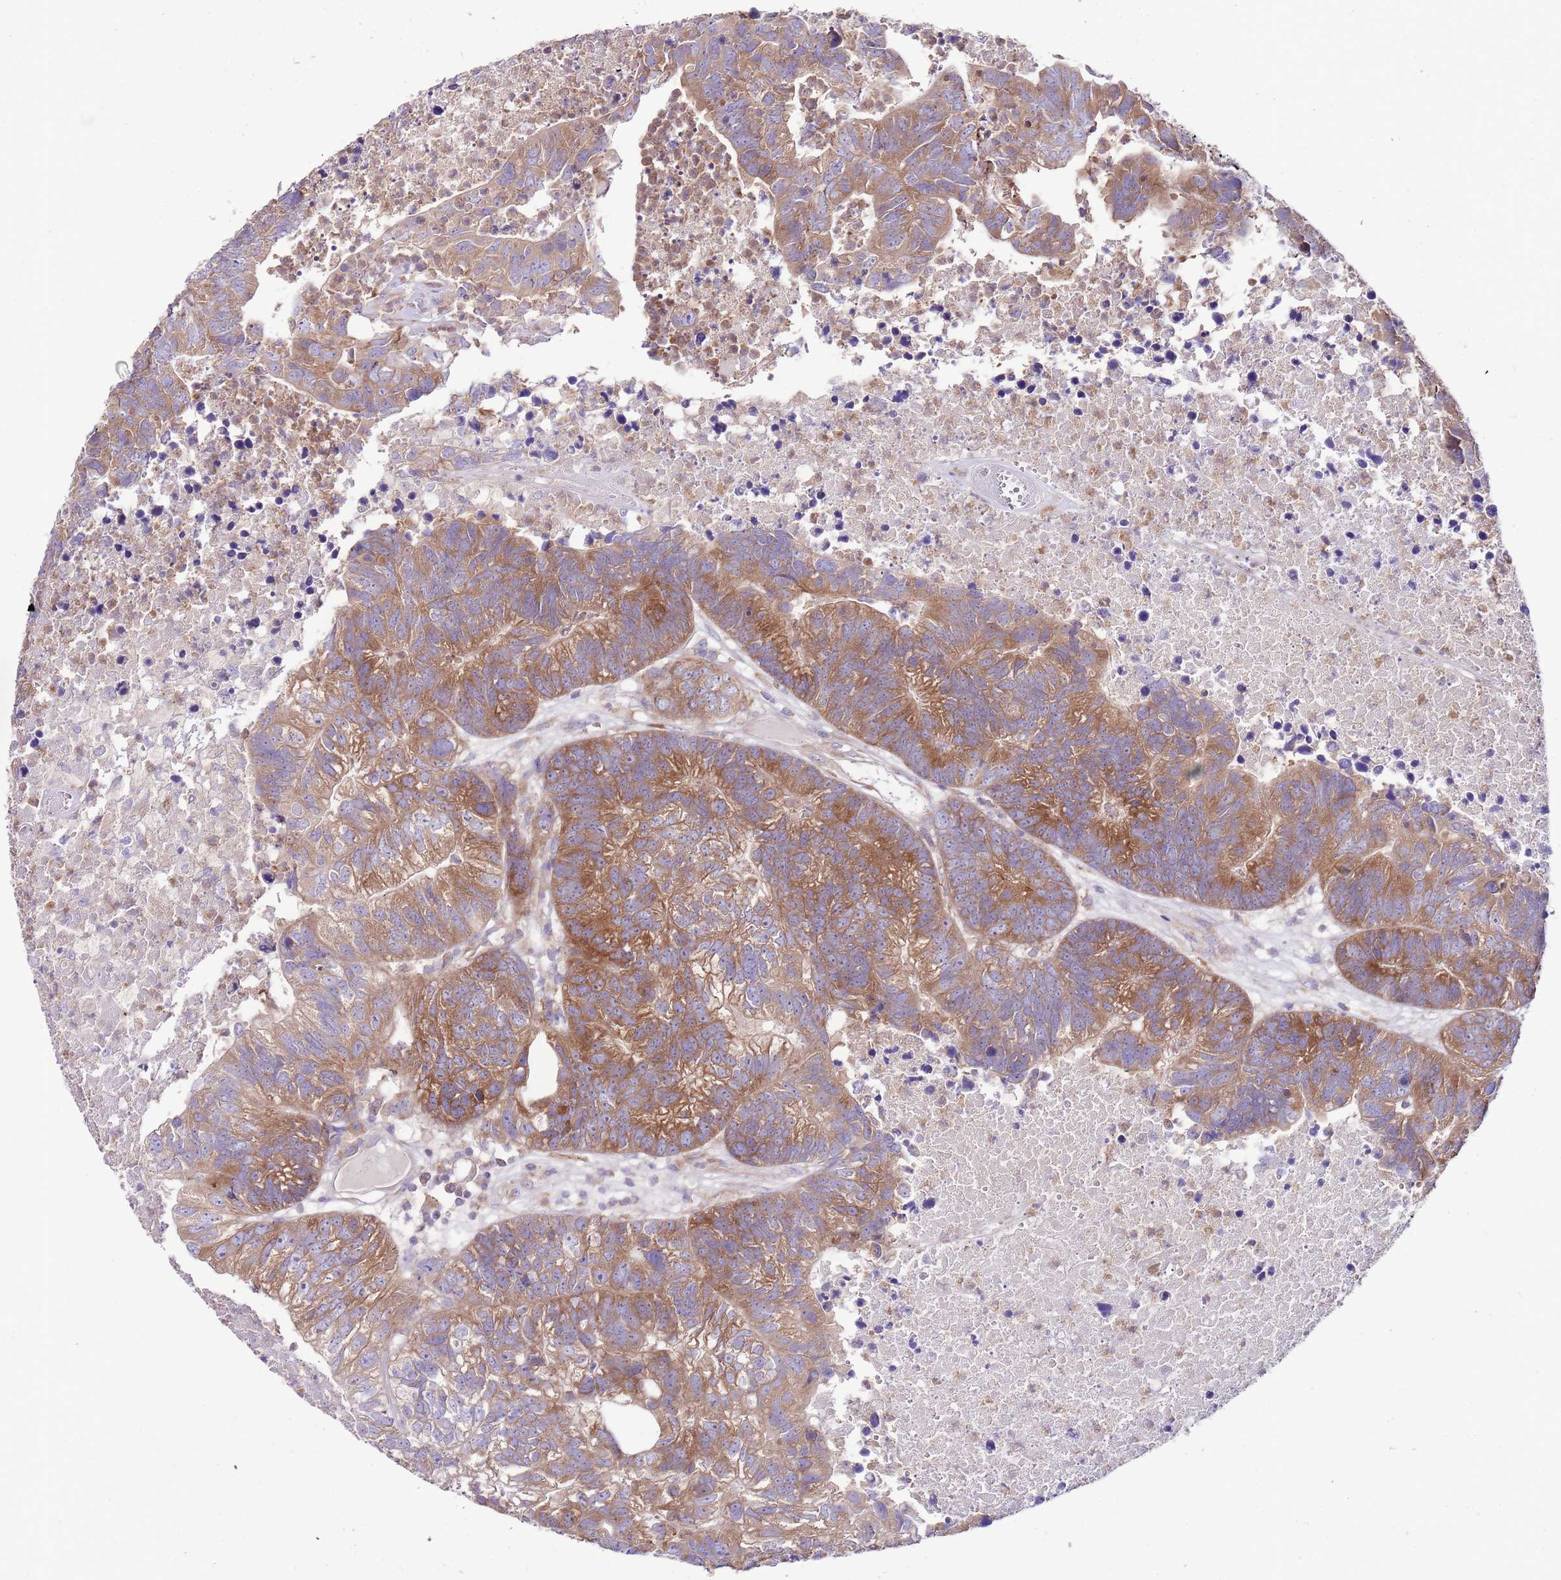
{"staining": {"intensity": "moderate", "quantity": ">75%", "location": "cytoplasmic/membranous"}, "tissue": "colorectal cancer", "cell_type": "Tumor cells", "image_type": "cancer", "snomed": [{"axis": "morphology", "description": "Adenocarcinoma, NOS"}, {"axis": "topography", "description": "Colon"}], "caption": "DAB (3,3'-diaminobenzidine) immunohistochemical staining of human colorectal cancer (adenocarcinoma) reveals moderate cytoplasmic/membranous protein expression in approximately >75% of tumor cells.", "gene": "RPS10", "patient": {"sex": "female", "age": 48}}